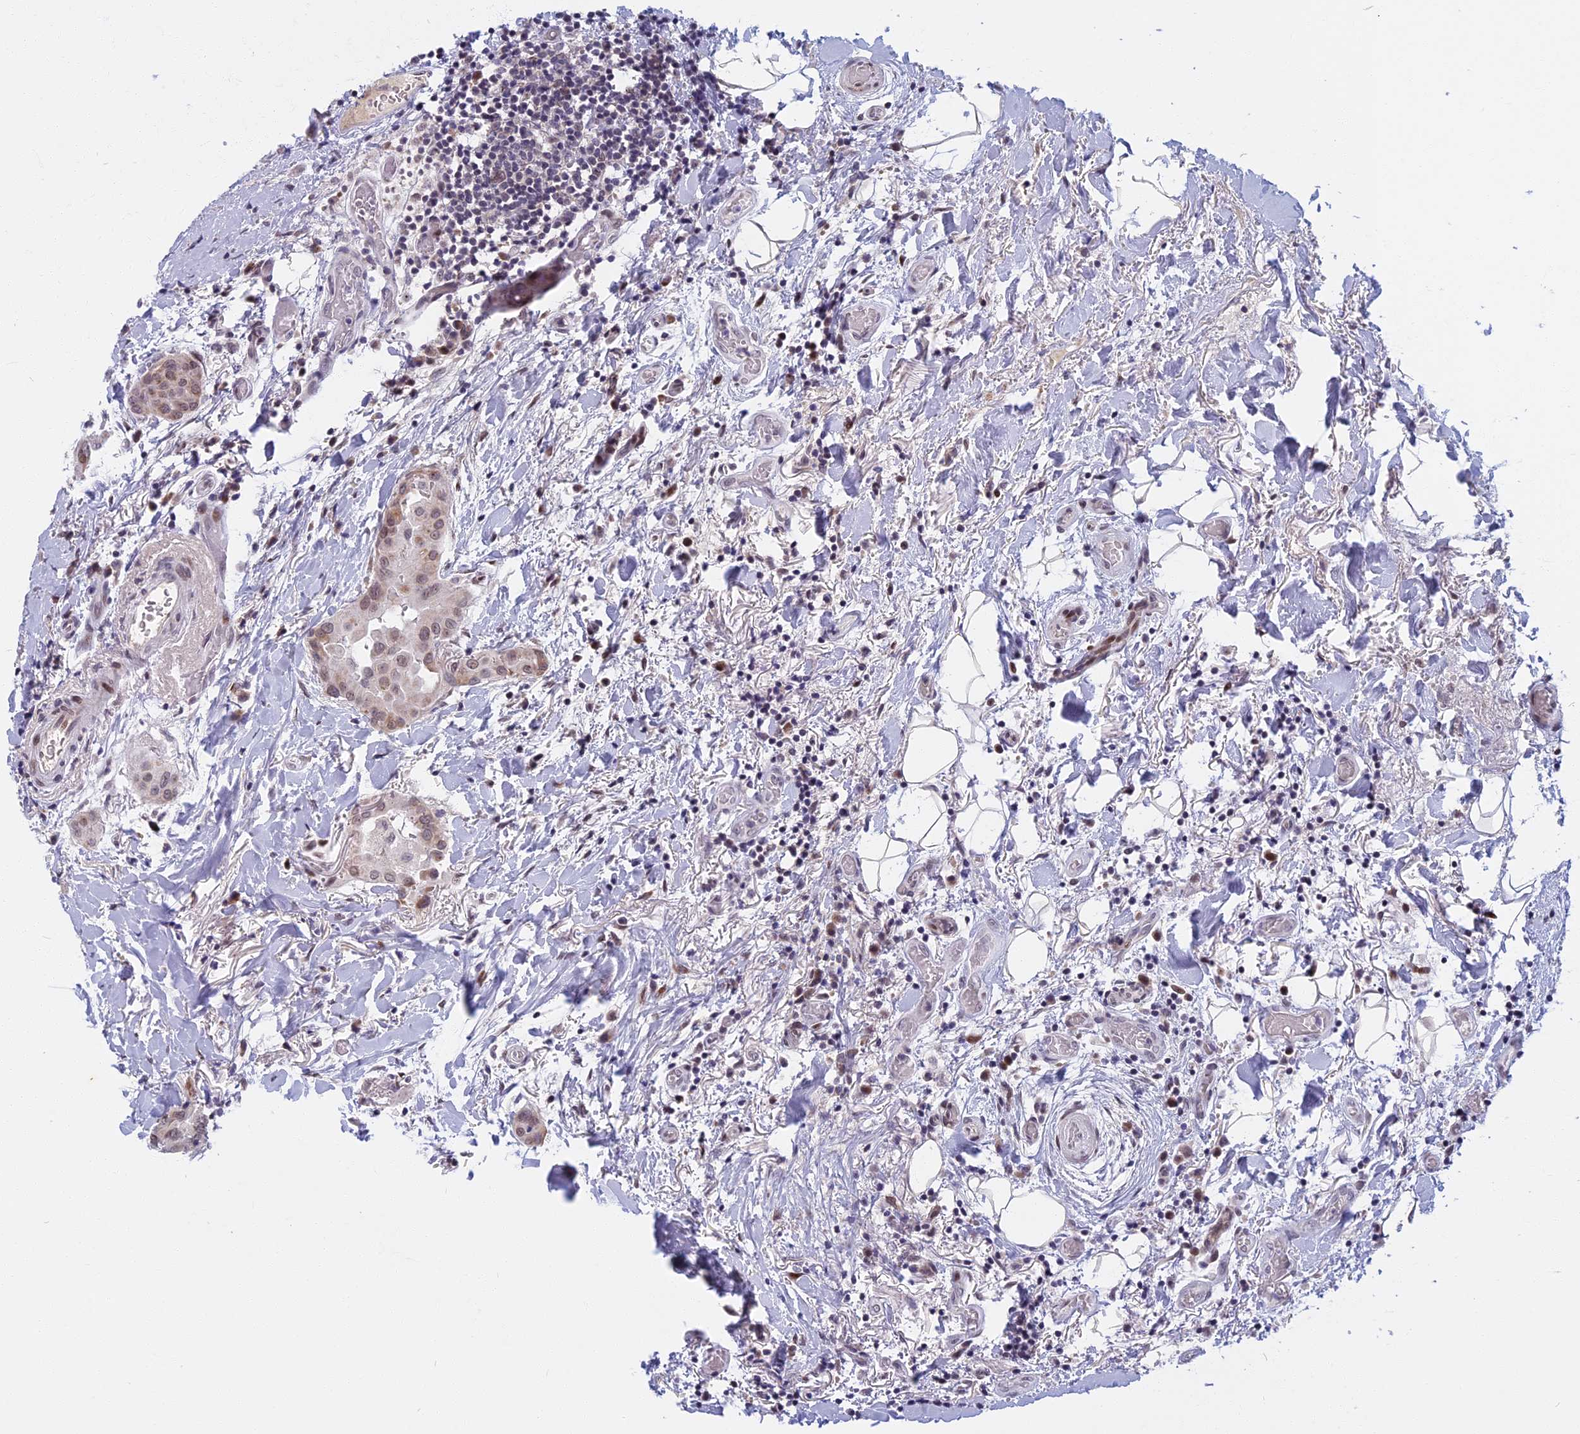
{"staining": {"intensity": "weak", "quantity": "25%-75%", "location": "nuclear"}, "tissue": "thyroid cancer", "cell_type": "Tumor cells", "image_type": "cancer", "snomed": [{"axis": "morphology", "description": "Papillary adenocarcinoma, NOS"}, {"axis": "topography", "description": "Thyroid gland"}], "caption": "High-power microscopy captured an immunohistochemistry (IHC) image of papillary adenocarcinoma (thyroid), revealing weak nuclear staining in about 25%-75% of tumor cells.", "gene": "CDC7", "patient": {"sex": "male", "age": 33}}